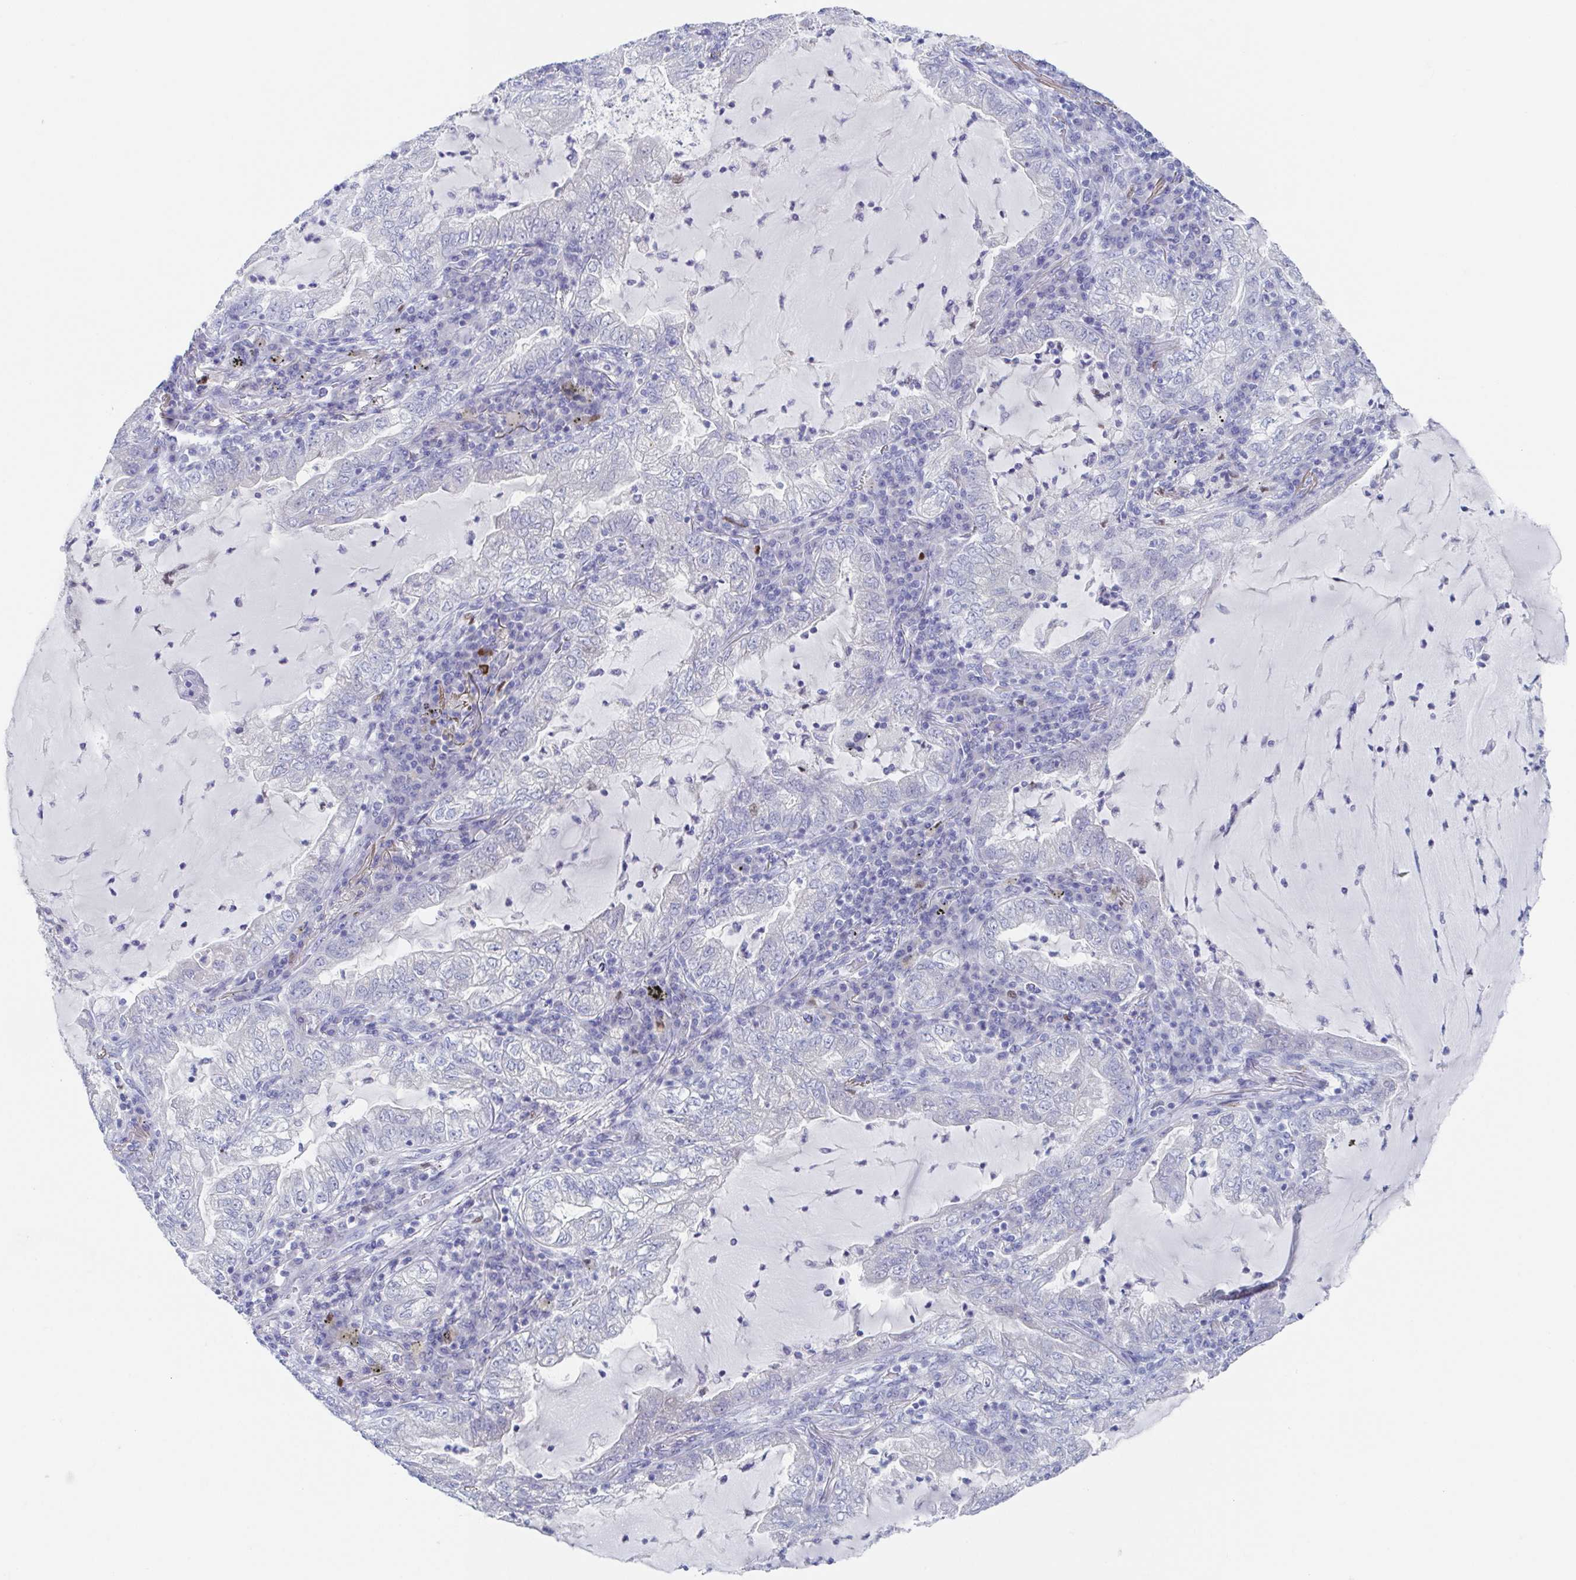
{"staining": {"intensity": "negative", "quantity": "none", "location": "none"}, "tissue": "lung cancer", "cell_type": "Tumor cells", "image_type": "cancer", "snomed": [{"axis": "morphology", "description": "Adenocarcinoma, NOS"}, {"axis": "topography", "description": "Lung"}], "caption": "A high-resolution histopathology image shows immunohistochemistry staining of adenocarcinoma (lung), which demonstrates no significant staining in tumor cells.", "gene": "HTR2A", "patient": {"sex": "female", "age": 73}}